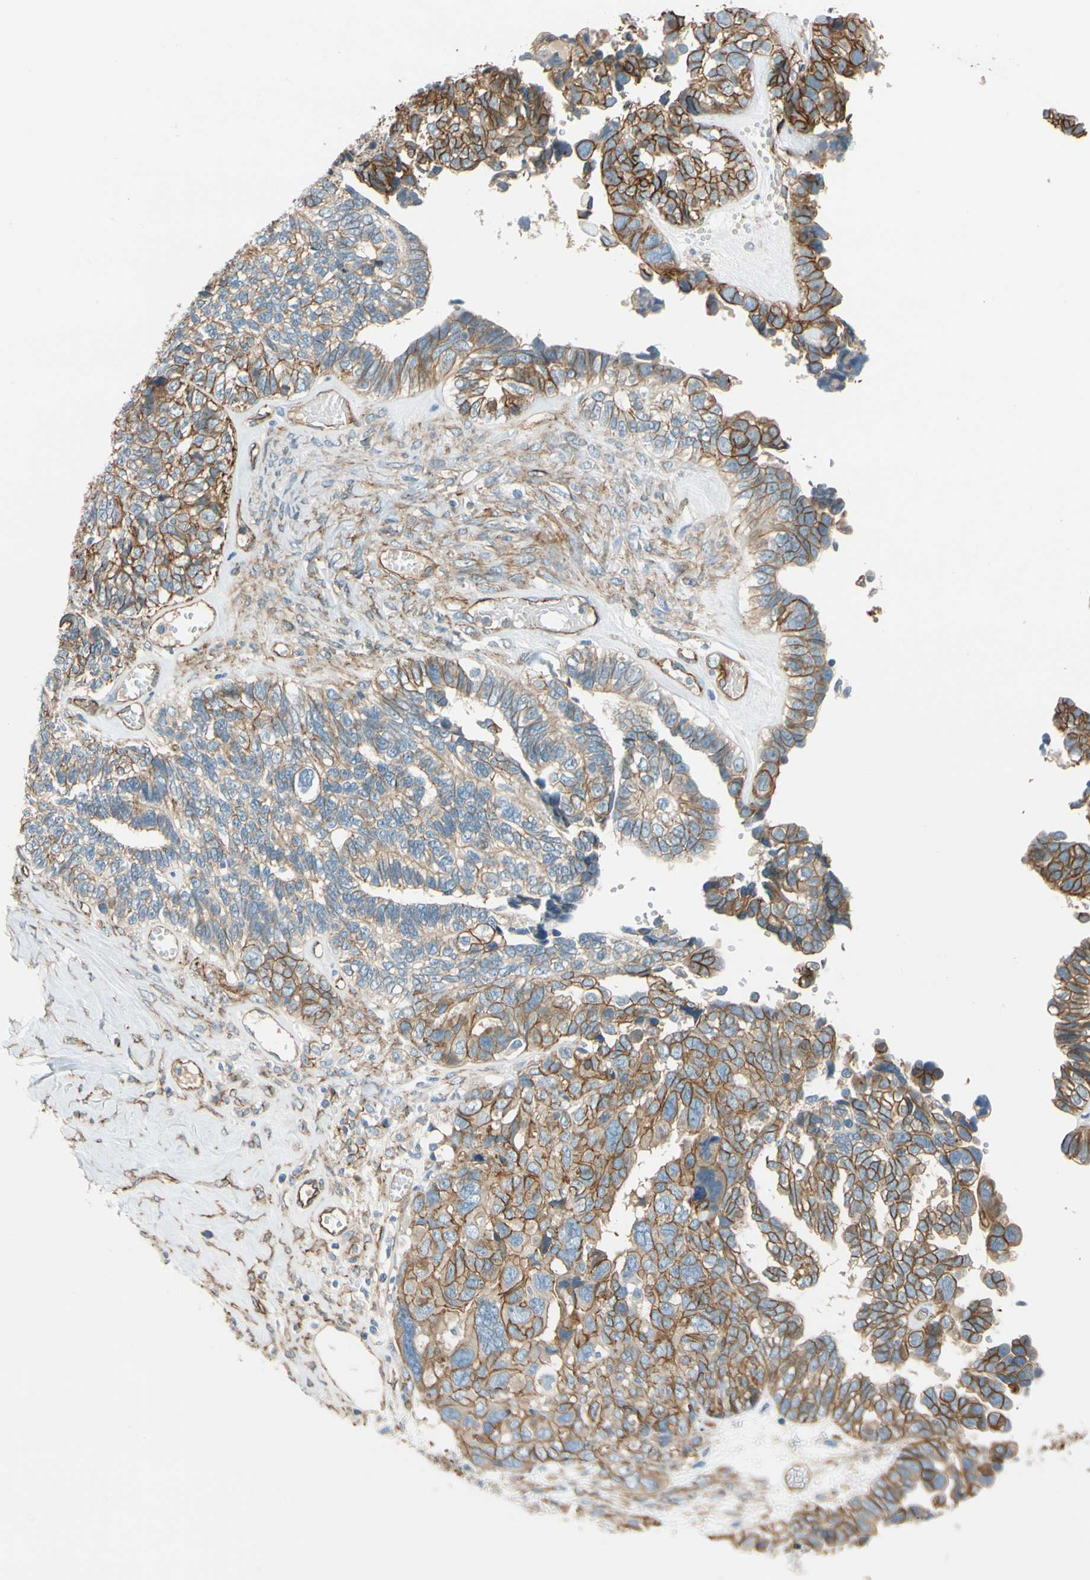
{"staining": {"intensity": "moderate", "quantity": "25%-75%", "location": "cytoplasmic/membranous"}, "tissue": "ovarian cancer", "cell_type": "Tumor cells", "image_type": "cancer", "snomed": [{"axis": "morphology", "description": "Cystadenocarcinoma, serous, NOS"}, {"axis": "topography", "description": "Ovary"}], "caption": "Protein analysis of ovarian cancer (serous cystadenocarcinoma) tissue exhibits moderate cytoplasmic/membranous expression in about 25%-75% of tumor cells. The protein of interest is shown in brown color, while the nuclei are stained blue.", "gene": "SPTAN1", "patient": {"sex": "female", "age": 79}}